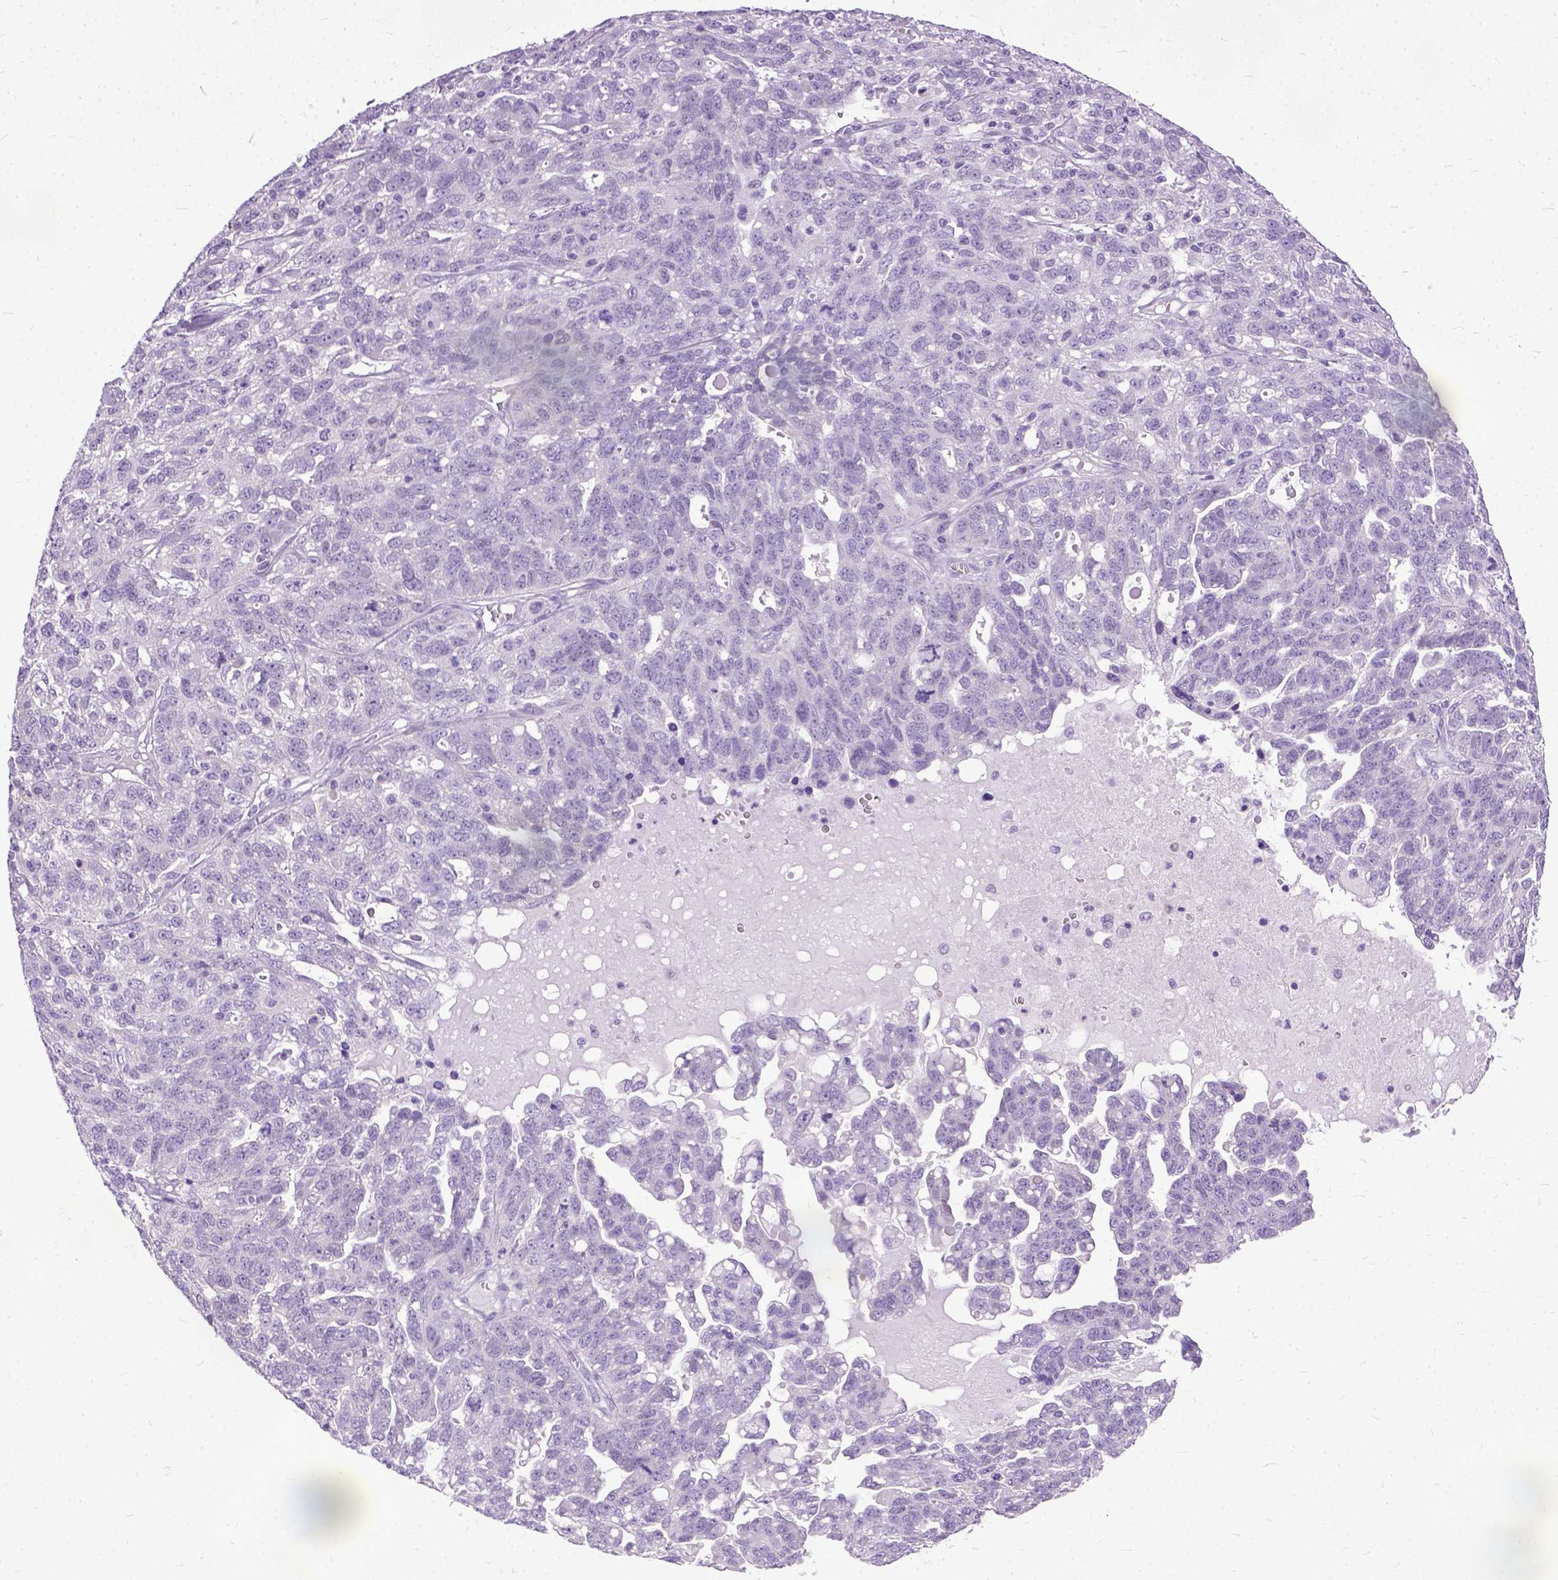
{"staining": {"intensity": "negative", "quantity": "none", "location": "none"}, "tissue": "ovarian cancer", "cell_type": "Tumor cells", "image_type": "cancer", "snomed": [{"axis": "morphology", "description": "Cystadenocarcinoma, serous, NOS"}, {"axis": "topography", "description": "Ovary"}], "caption": "Immunohistochemistry photomicrograph of neoplastic tissue: serous cystadenocarcinoma (ovarian) stained with DAB (3,3'-diaminobenzidine) reveals no significant protein staining in tumor cells.", "gene": "TCEAL7", "patient": {"sex": "female", "age": 71}}